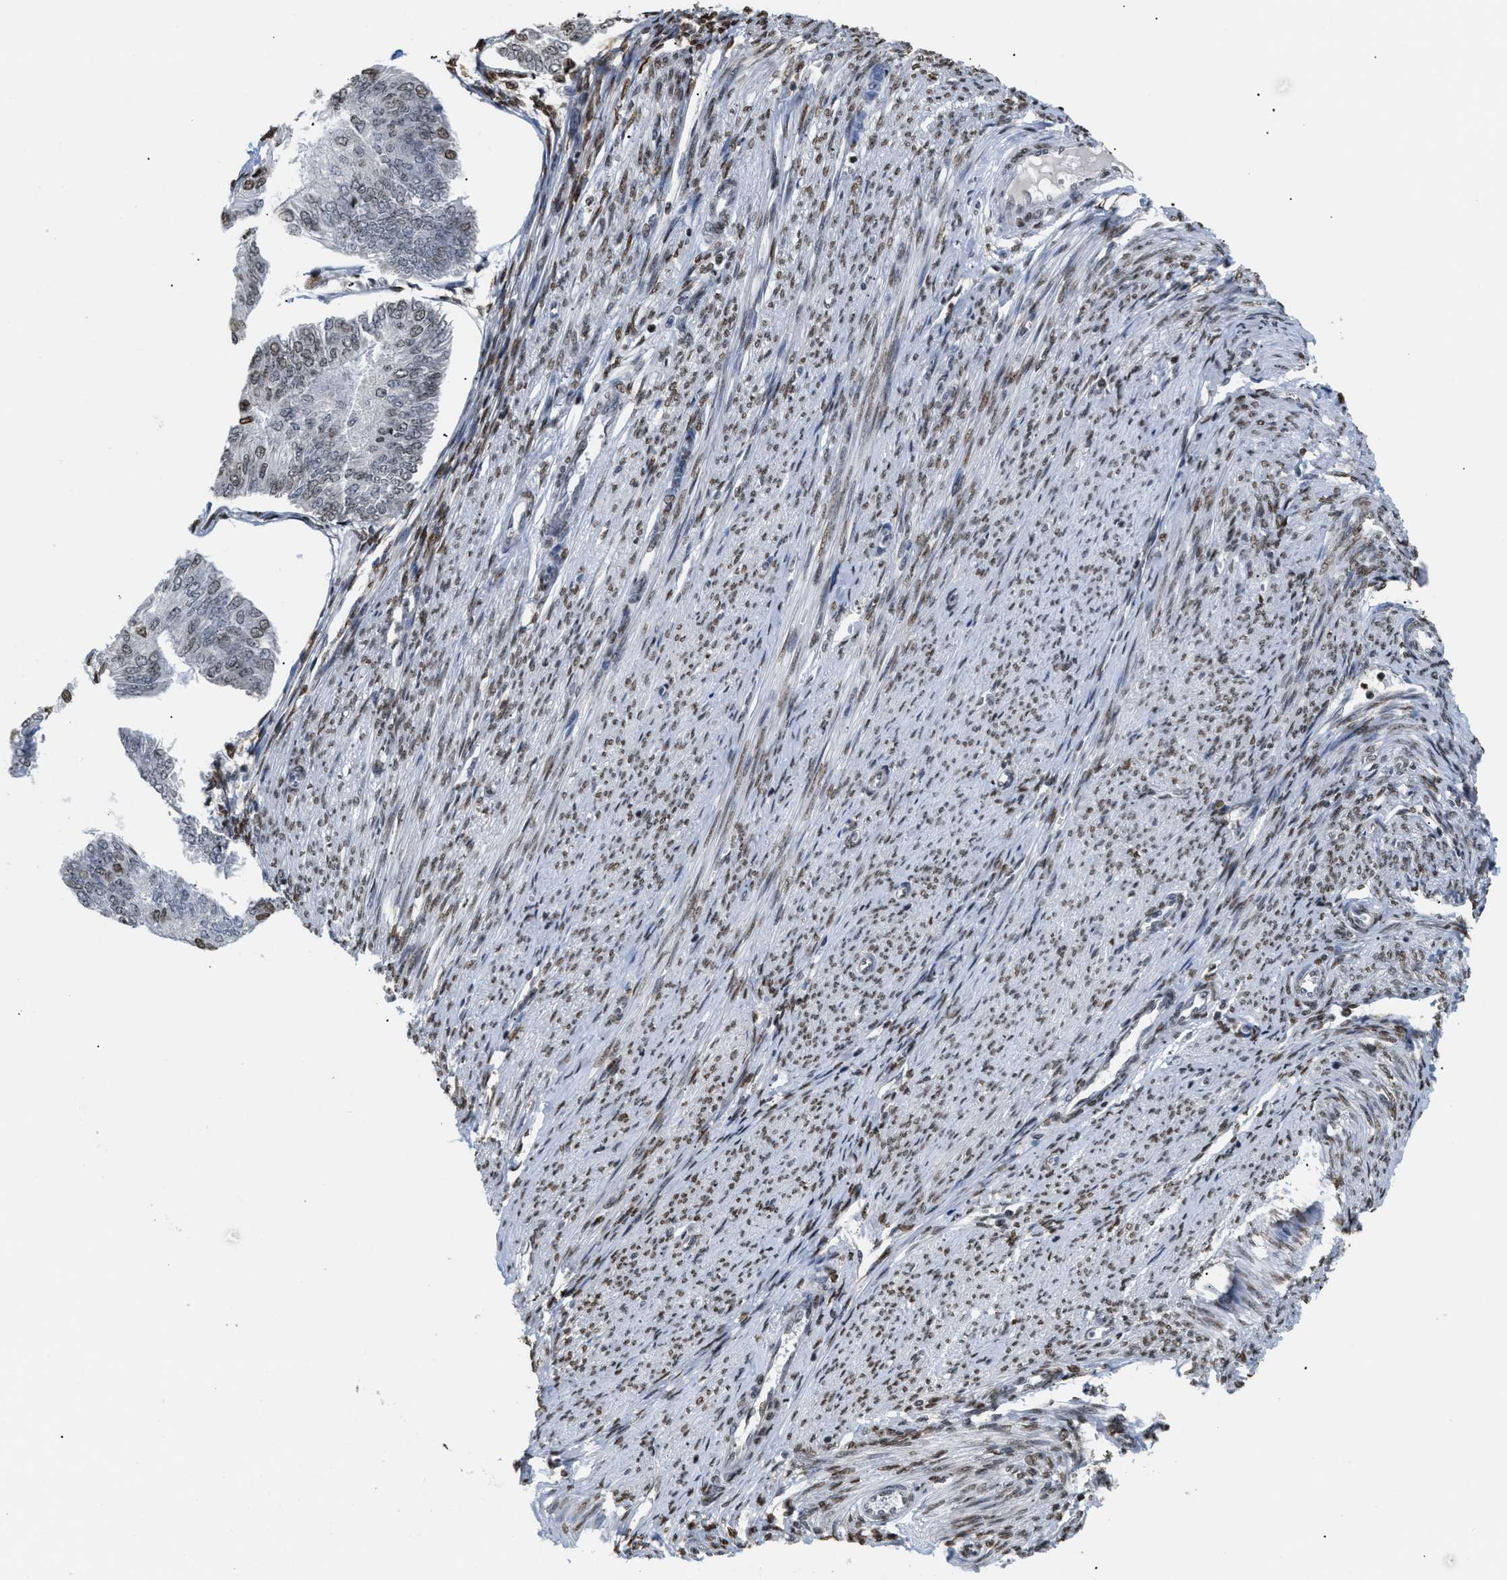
{"staining": {"intensity": "weak", "quantity": "<25%", "location": "nuclear"}, "tissue": "endometrial cancer", "cell_type": "Tumor cells", "image_type": "cancer", "snomed": [{"axis": "morphology", "description": "Adenocarcinoma, NOS"}, {"axis": "topography", "description": "Endometrium"}], "caption": "The photomicrograph demonstrates no significant expression in tumor cells of endometrial adenocarcinoma.", "gene": "HMGN2", "patient": {"sex": "female", "age": 58}}